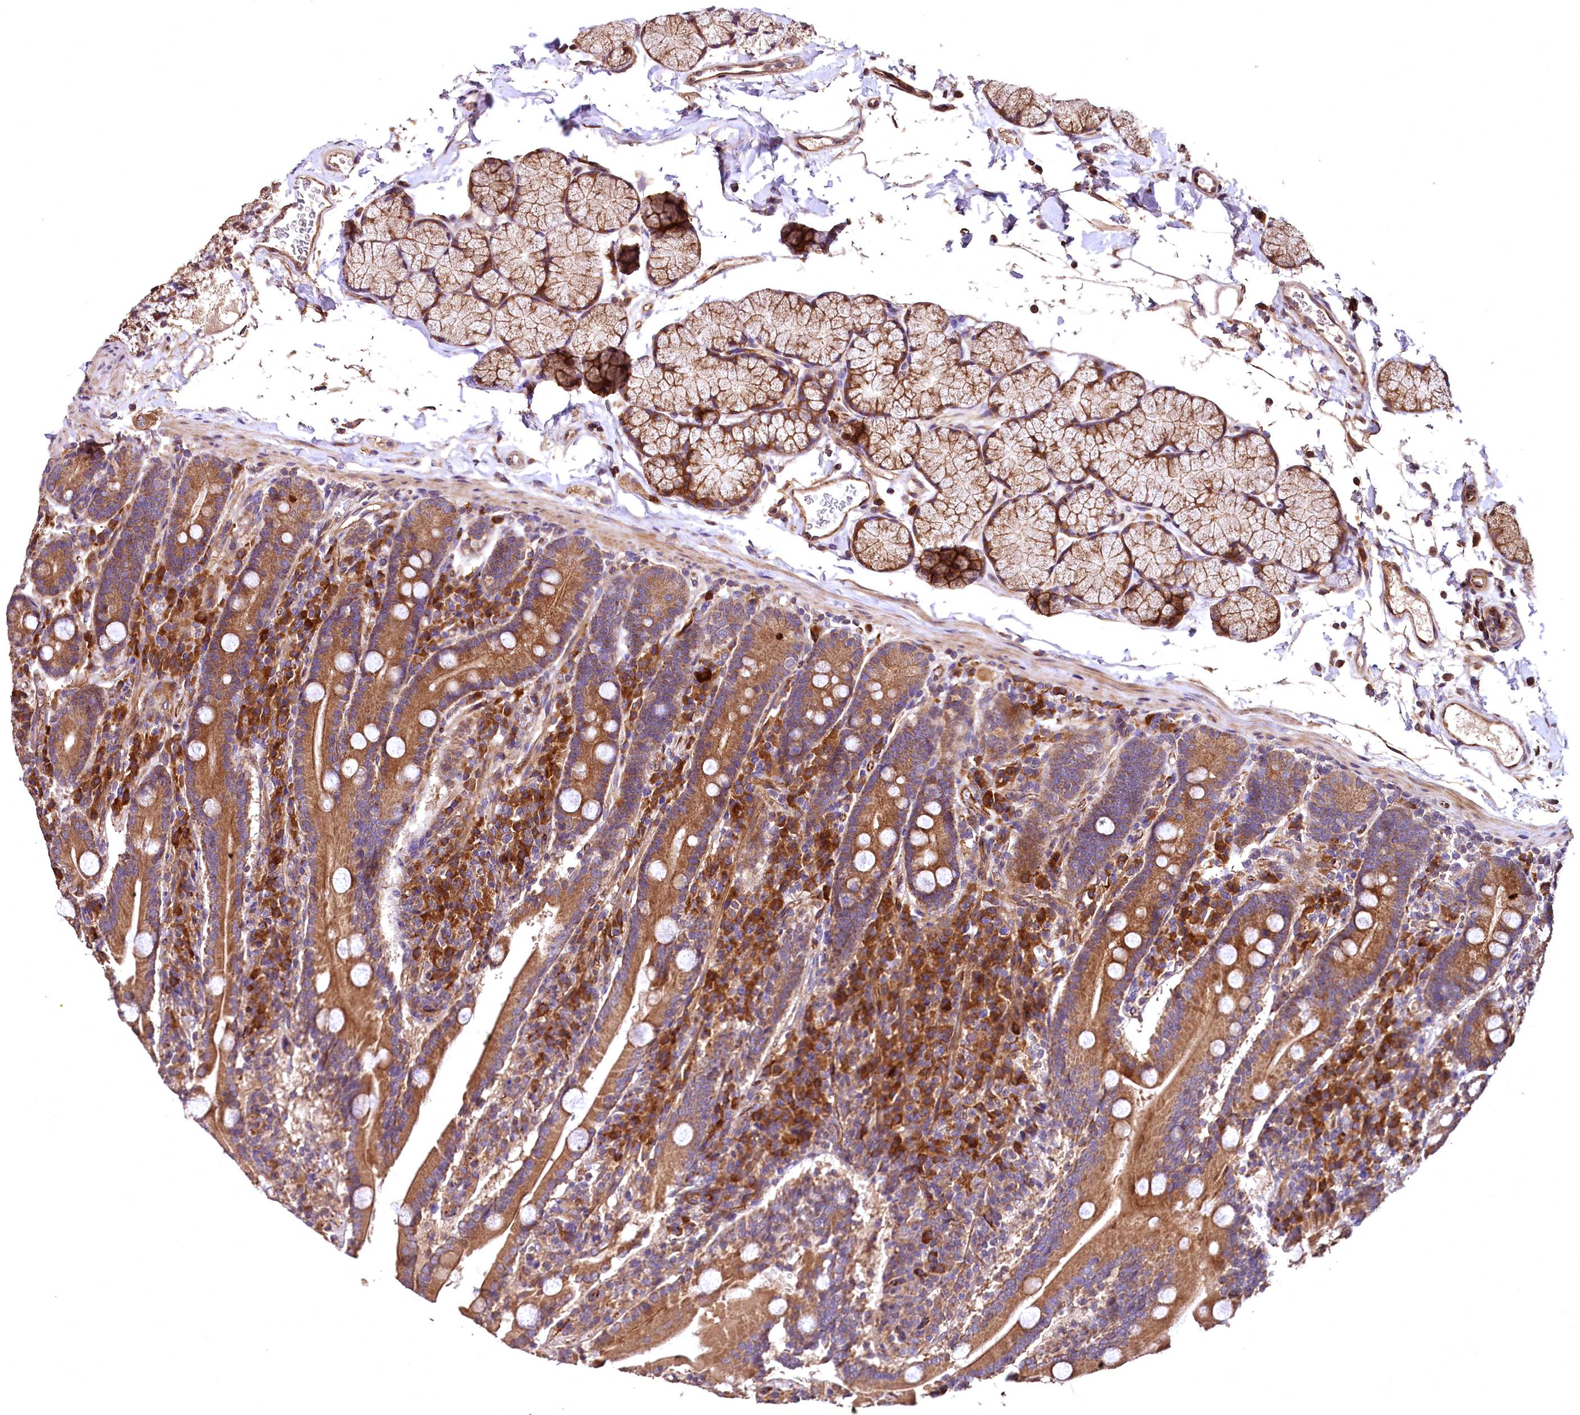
{"staining": {"intensity": "moderate", "quantity": ">75%", "location": "cytoplasmic/membranous"}, "tissue": "duodenum", "cell_type": "Glandular cells", "image_type": "normal", "snomed": [{"axis": "morphology", "description": "Normal tissue, NOS"}, {"axis": "topography", "description": "Duodenum"}], "caption": "This image demonstrates IHC staining of normal human duodenum, with medium moderate cytoplasmic/membranous expression in approximately >75% of glandular cells.", "gene": "RASSF1", "patient": {"sex": "male", "age": 35}}